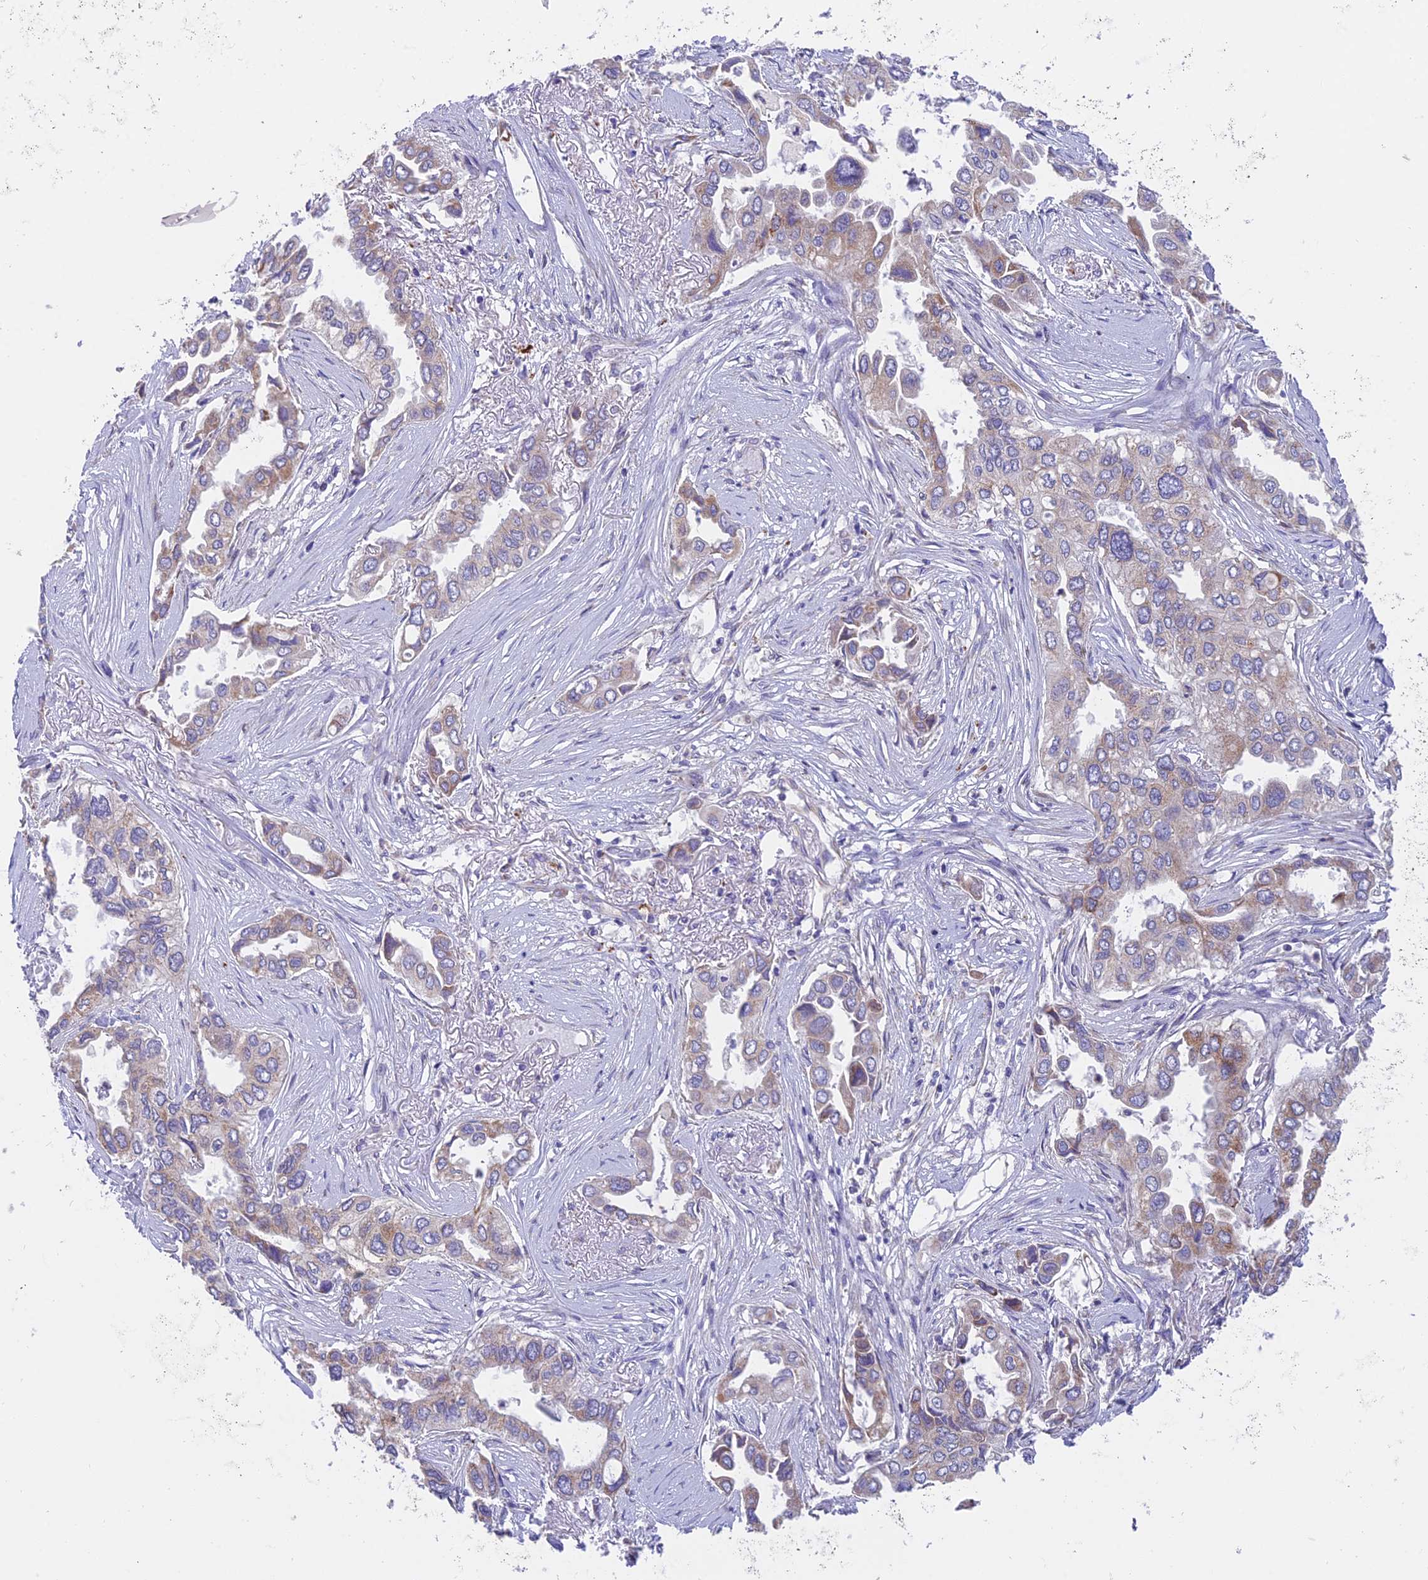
{"staining": {"intensity": "moderate", "quantity": "<25%", "location": "cytoplasmic/membranous"}, "tissue": "lung cancer", "cell_type": "Tumor cells", "image_type": "cancer", "snomed": [{"axis": "morphology", "description": "Adenocarcinoma, NOS"}, {"axis": "topography", "description": "Lung"}], "caption": "The histopathology image exhibits immunohistochemical staining of lung cancer (adenocarcinoma). There is moderate cytoplasmic/membranous expression is seen in approximately <25% of tumor cells.", "gene": "TBC1D20", "patient": {"sex": "female", "age": 76}}